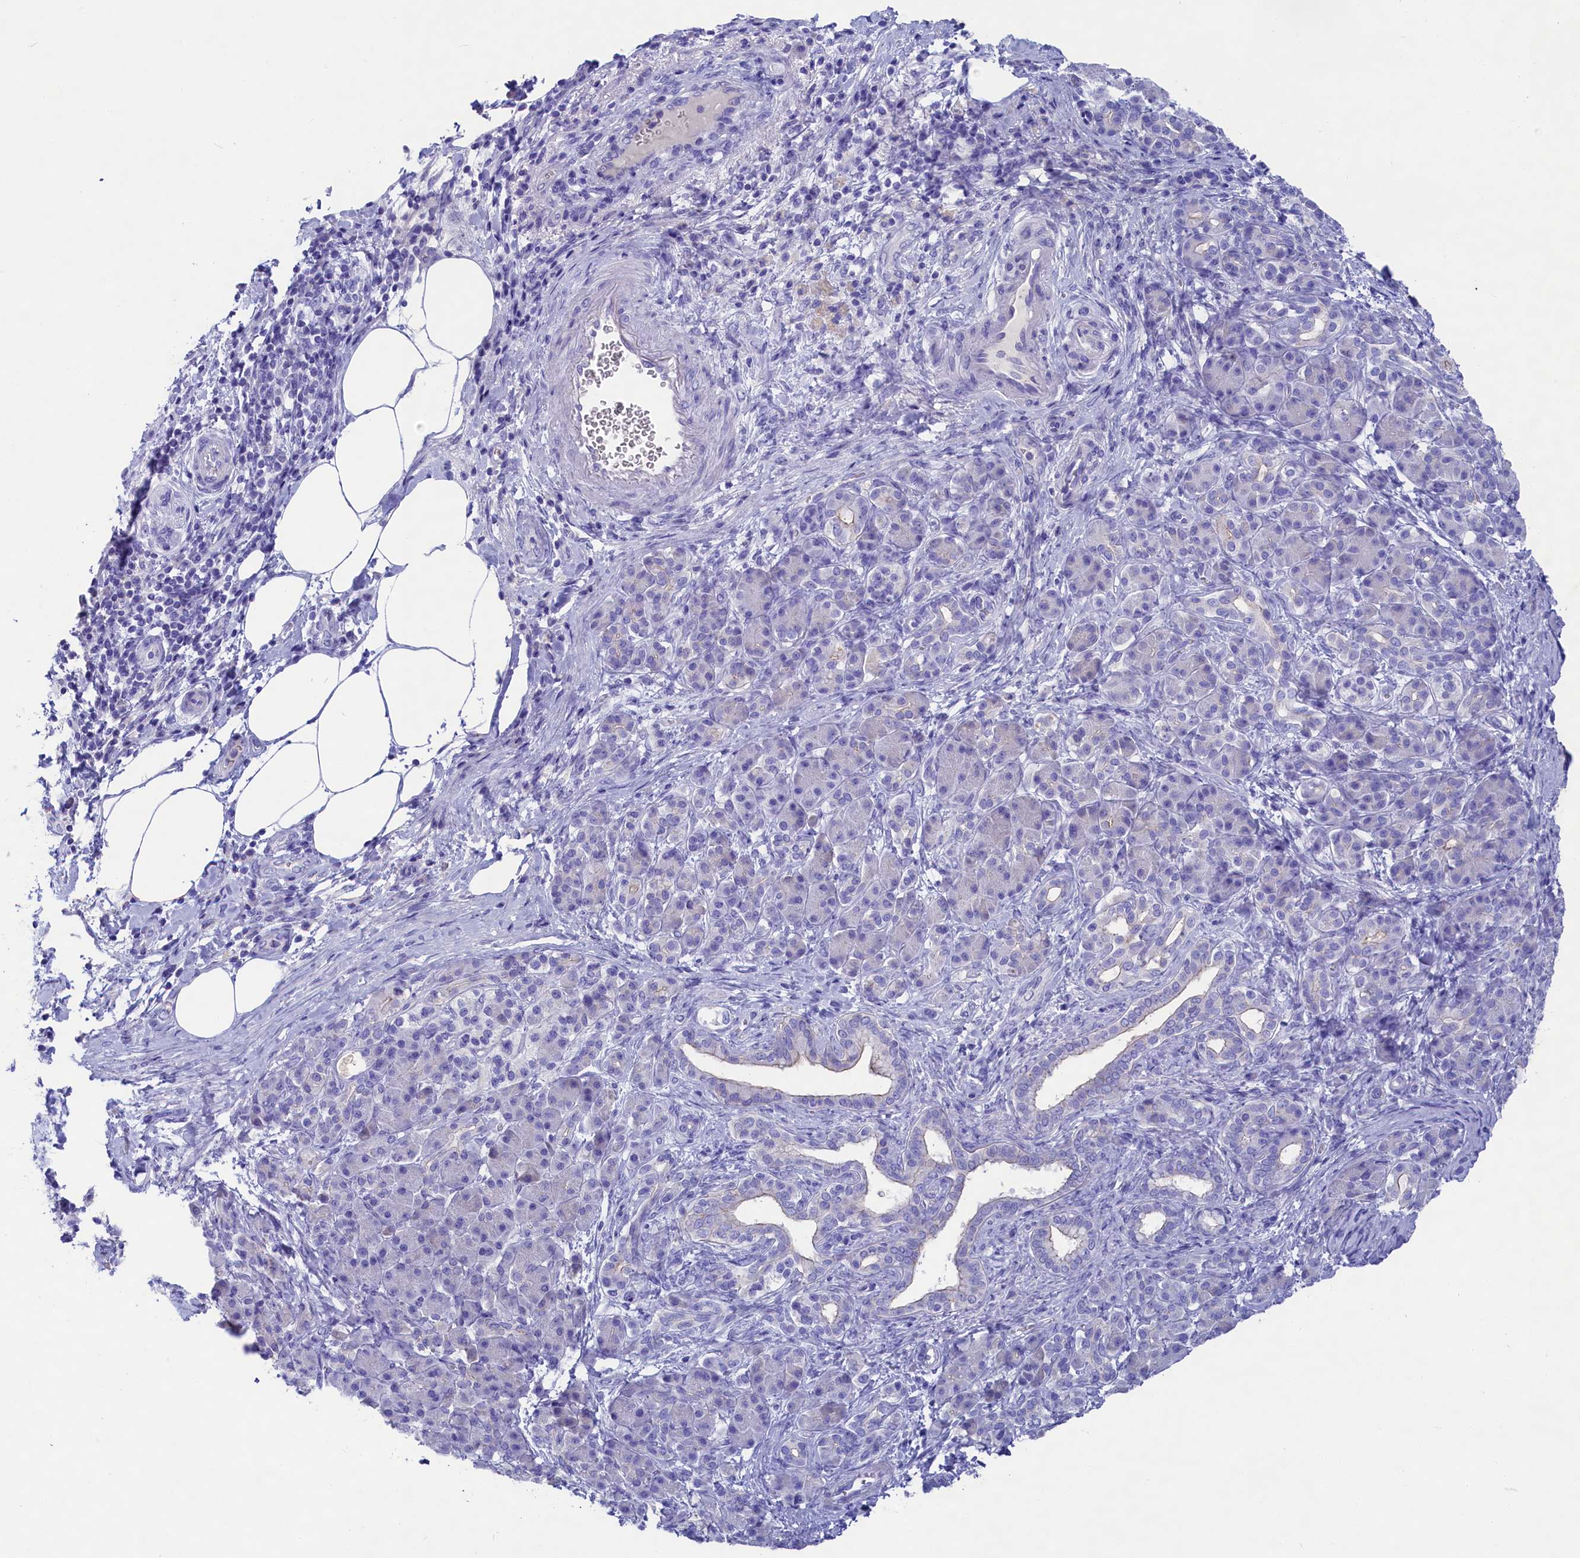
{"staining": {"intensity": "strong", "quantity": "<25%", "location": "cytoplasmic/membranous"}, "tissue": "pancreatic cancer", "cell_type": "Tumor cells", "image_type": "cancer", "snomed": [{"axis": "morphology", "description": "Adenocarcinoma, NOS"}, {"axis": "topography", "description": "Pancreas"}], "caption": "The image displays a brown stain indicating the presence of a protein in the cytoplasmic/membranous of tumor cells in pancreatic adenocarcinoma. The staining was performed using DAB, with brown indicating positive protein expression. Nuclei are stained blue with hematoxylin.", "gene": "SULT2A1", "patient": {"sex": "female", "age": 55}}